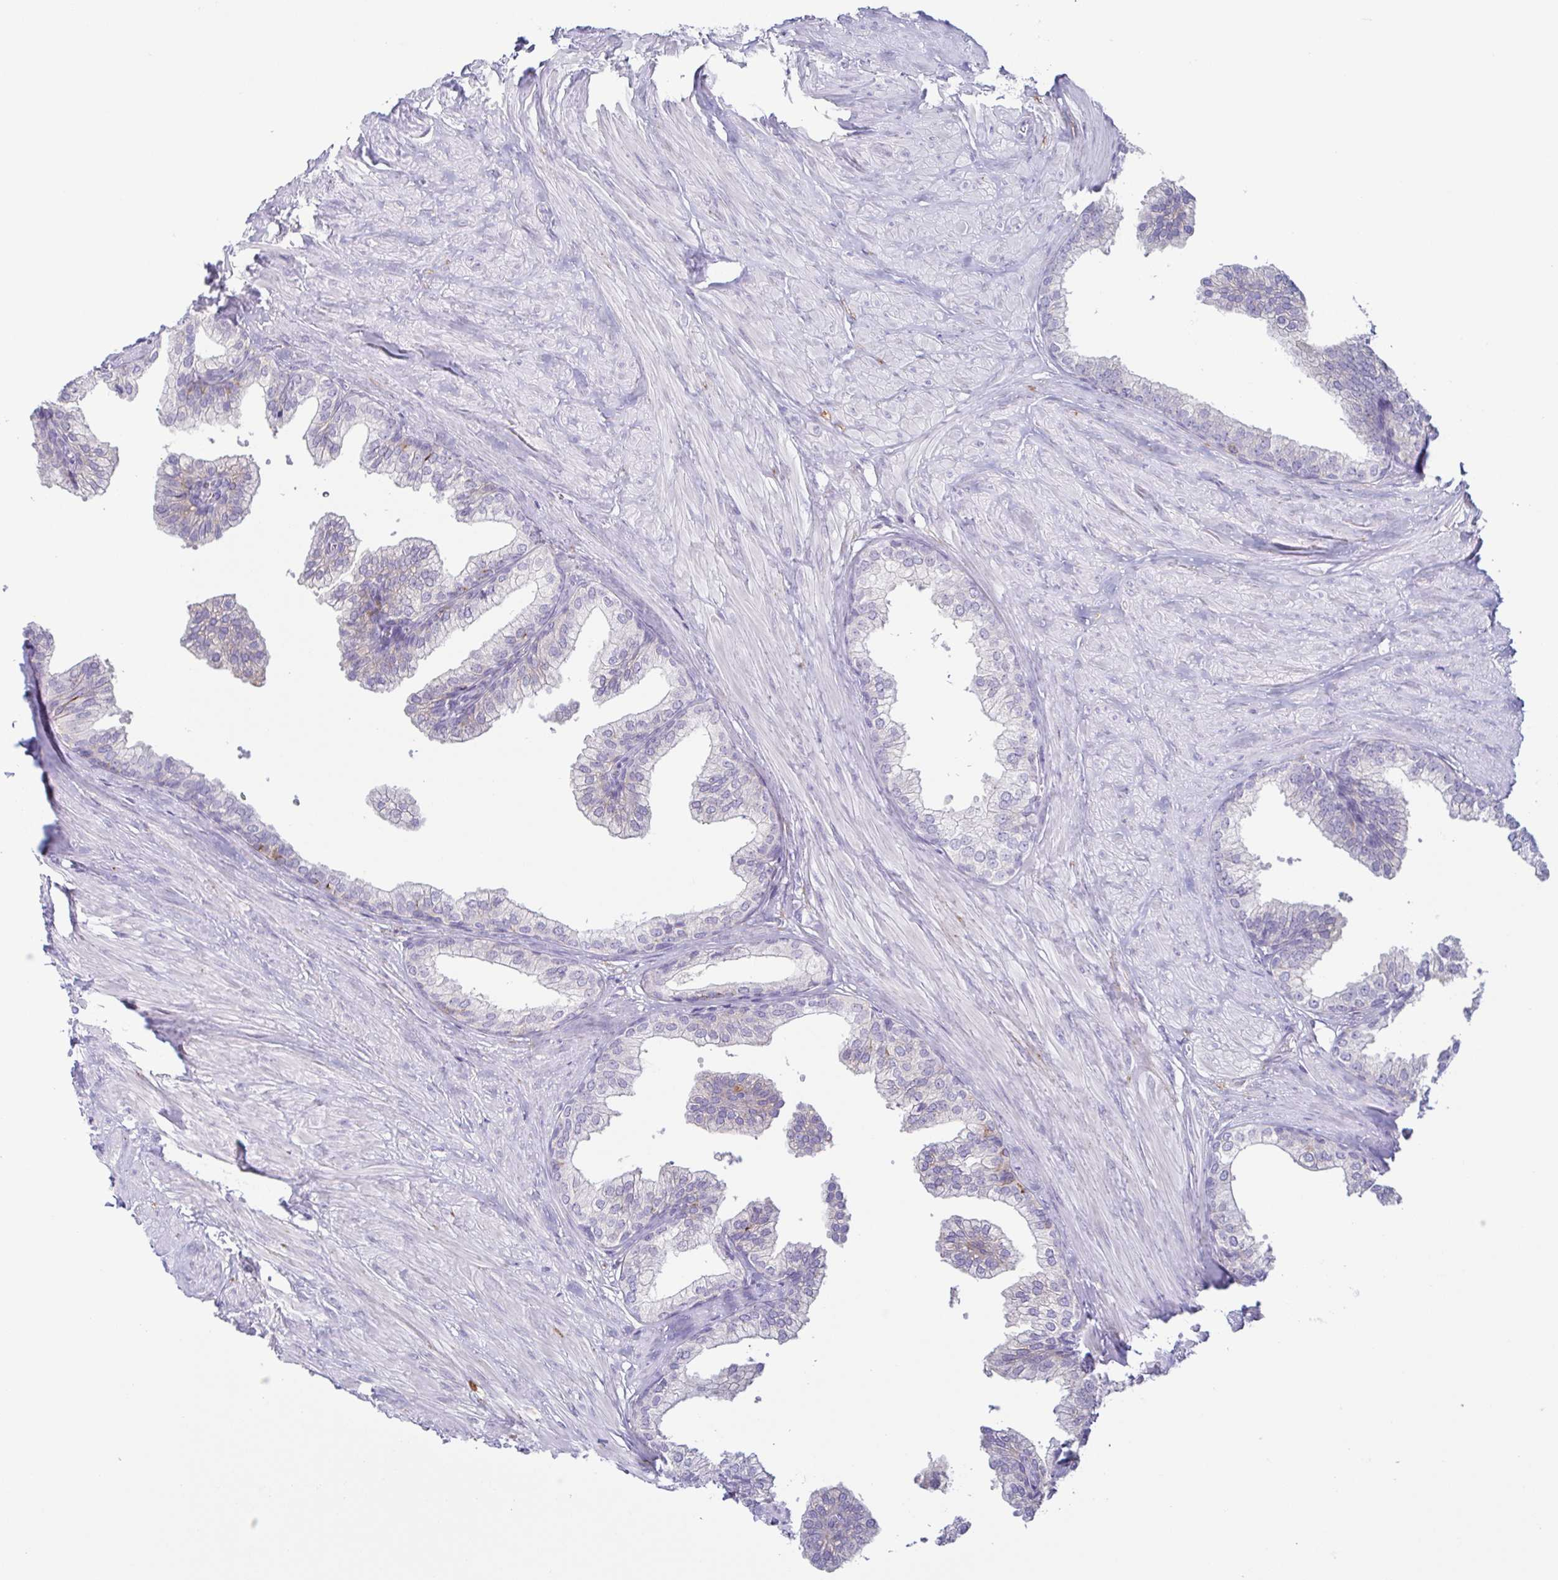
{"staining": {"intensity": "negative", "quantity": "none", "location": "none"}, "tissue": "prostate", "cell_type": "Glandular cells", "image_type": "normal", "snomed": [{"axis": "morphology", "description": "Normal tissue, NOS"}, {"axis": "topography", "description": "Prostate"}, {"axis": "topography", "description": "Peripheral nerve tissue"}], "caption": "Immunohistochemical staining of unremarkable prostate exhibits no significant expression in glandular cells. The staining is performed using DAB (3,3'-diaminobenzidine) brown chromogen with nuclei counter-stained in using hematoxylin.", "gene": "ATP6V1G2", "patient": {"sex": "male", "age": 55}}